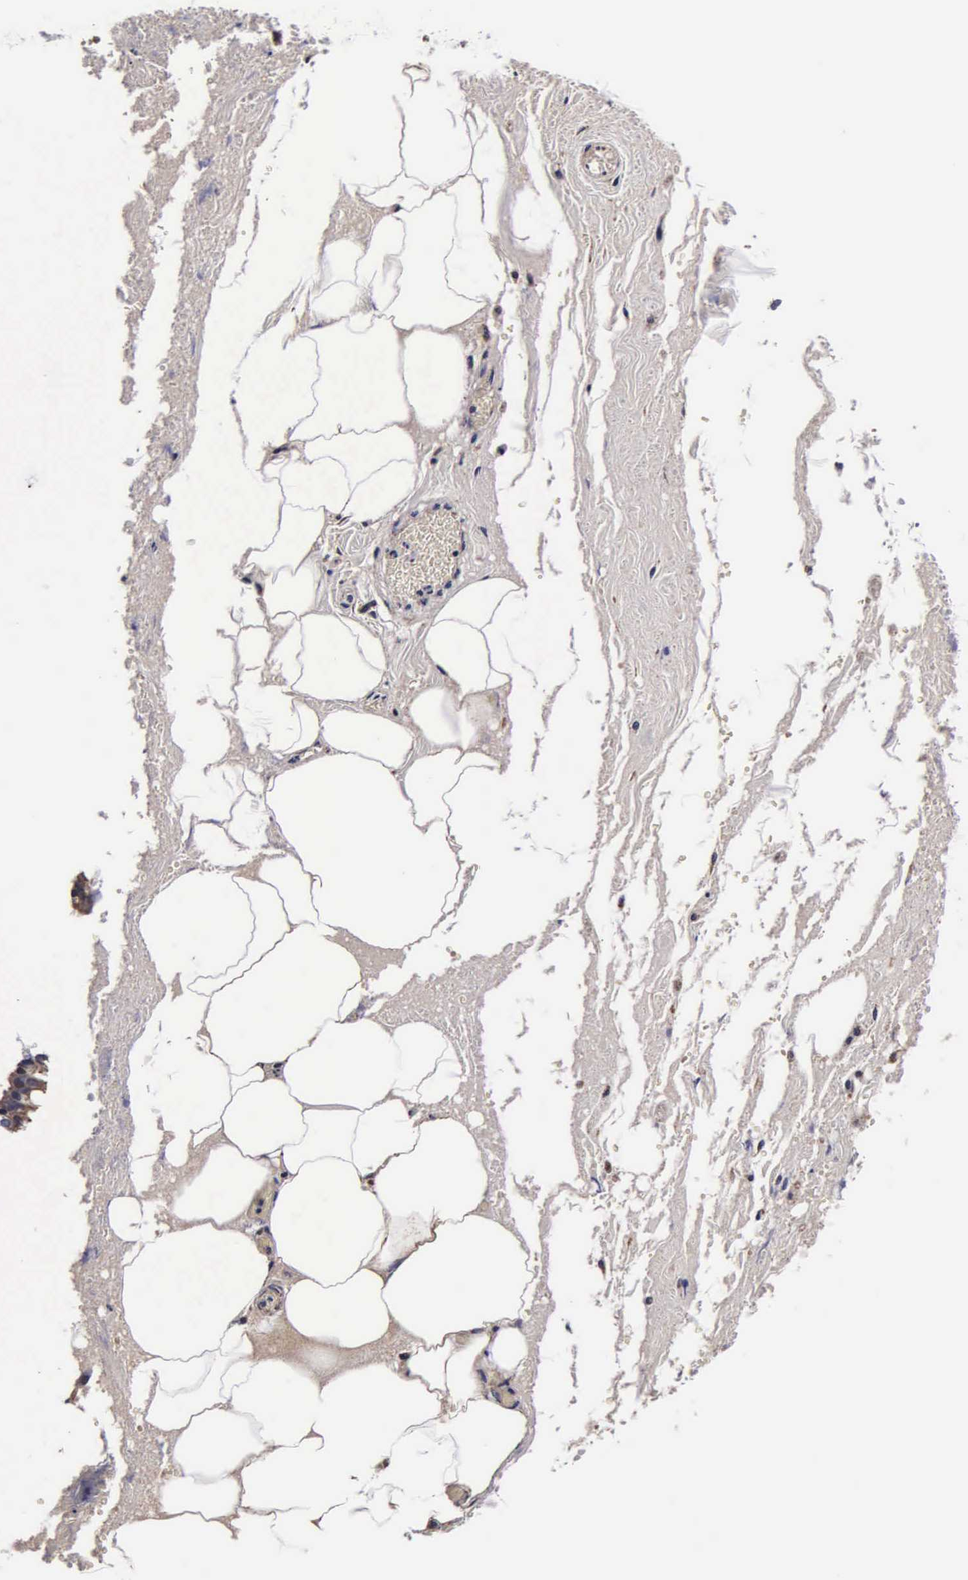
{"staining": {"intensity": "negative", "quantity": "none", "location": "none"}, "tissue": "smooth muscle", "cell_type": "Smooth muscle cells", "image_type": "normal", "snomed": [{"axis": "morphology", "description": "Normal tissue, NOS"}, {"axis": "topography", "description": "Uterus"}], "caption": "IHC photomicrograph of unremarkable smooth muscle stained for a protein (brown), which reveals no expression in smooth muscle cells.", "gene": "PSMA3", "patient": {"sex": "female", "age": 56}}